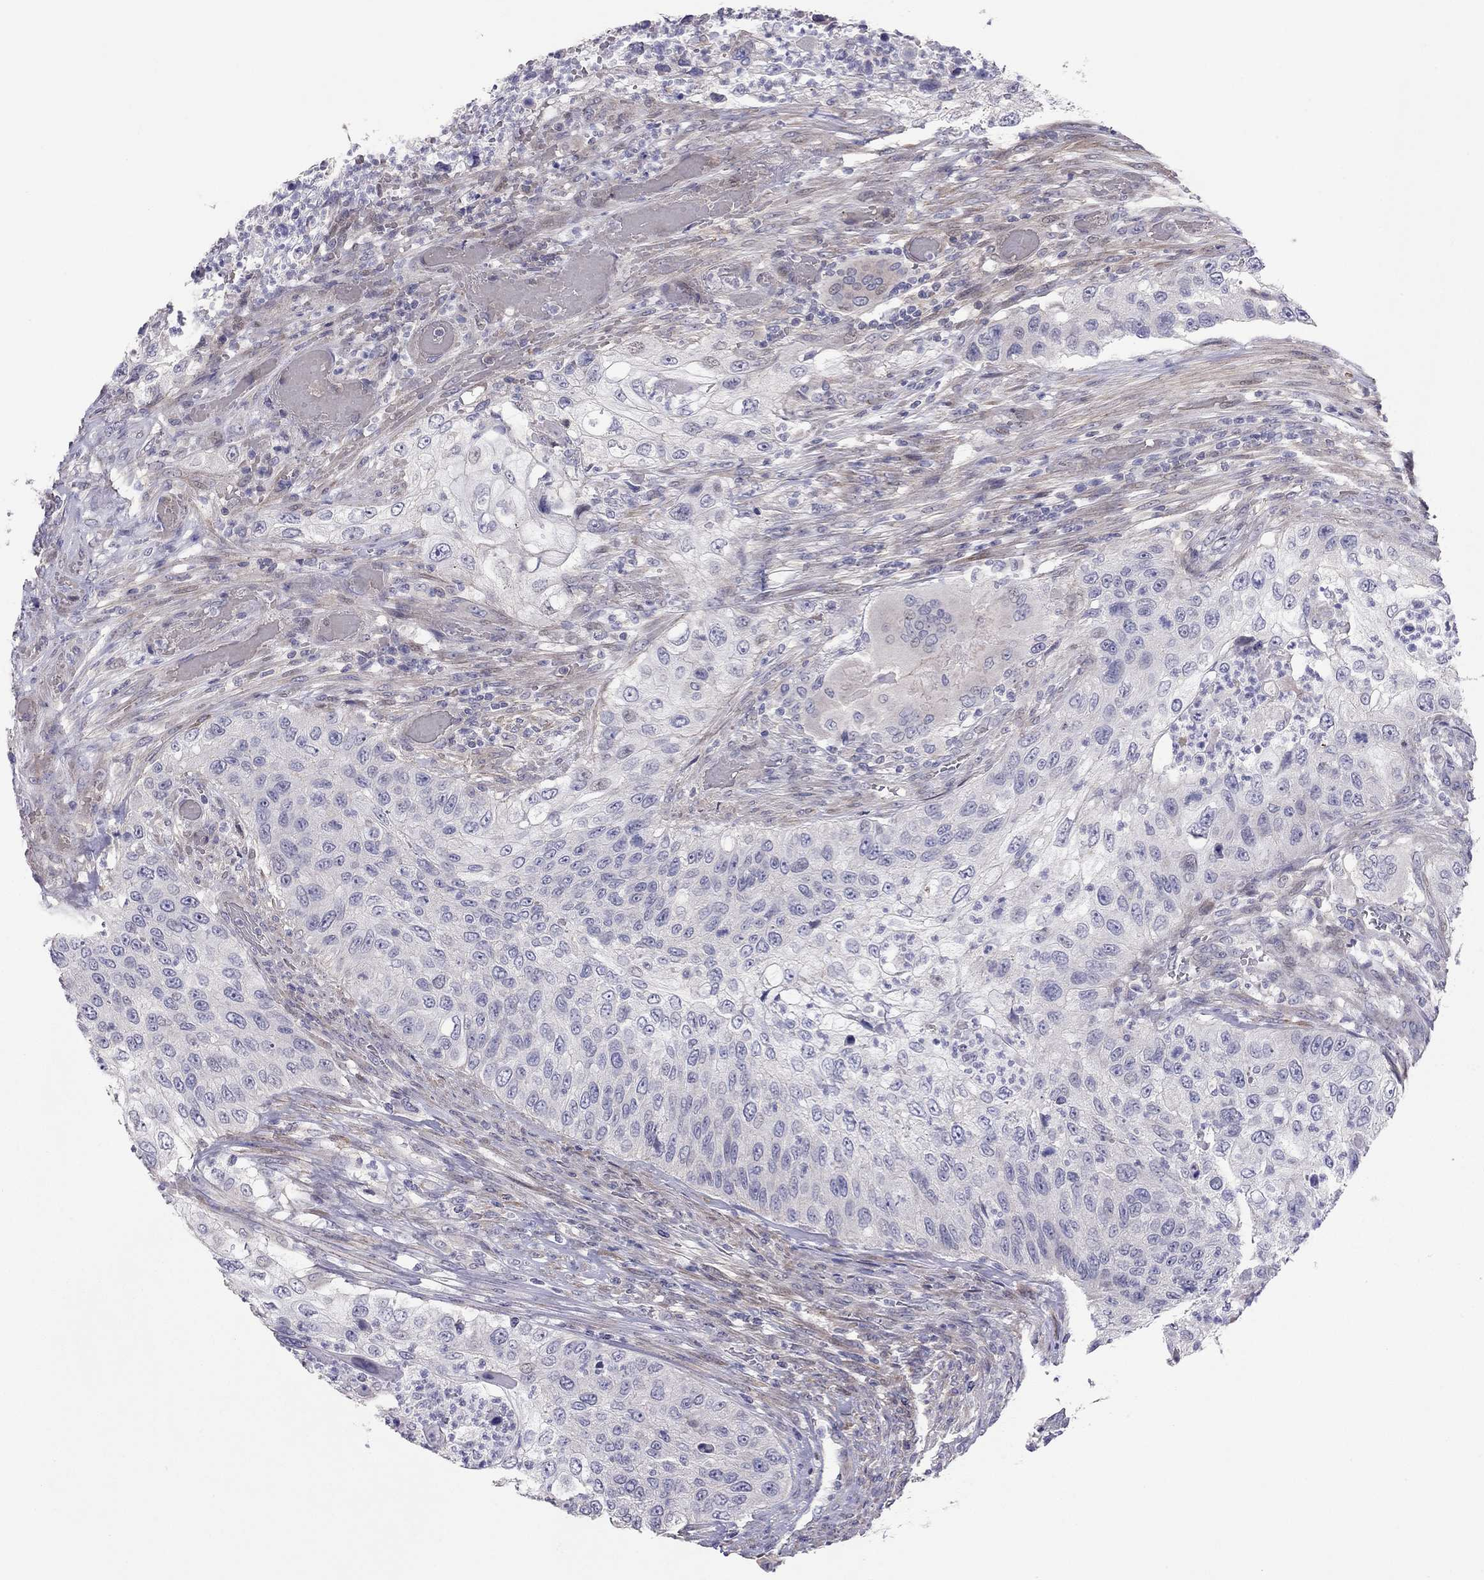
{"staining": {"intensity": "negative", "quantity": "none", "location": "none"}, "tissue": "urothelial cancer", "cell_type": "Tumor cells", "image_type": "cancer", "snomed": [{"axis": "morphology", "description": "Urothelial carcinoma, High grade"}, {"axis": "topography", "description": "Urinary bladder"}], "caption": "Human urothelial carcinoma (high-grade) stained for a protein using IHC displays no staining in tumor cells.", "gene": "SYTL2", "patient": {"sex": "female", "age": 60}}